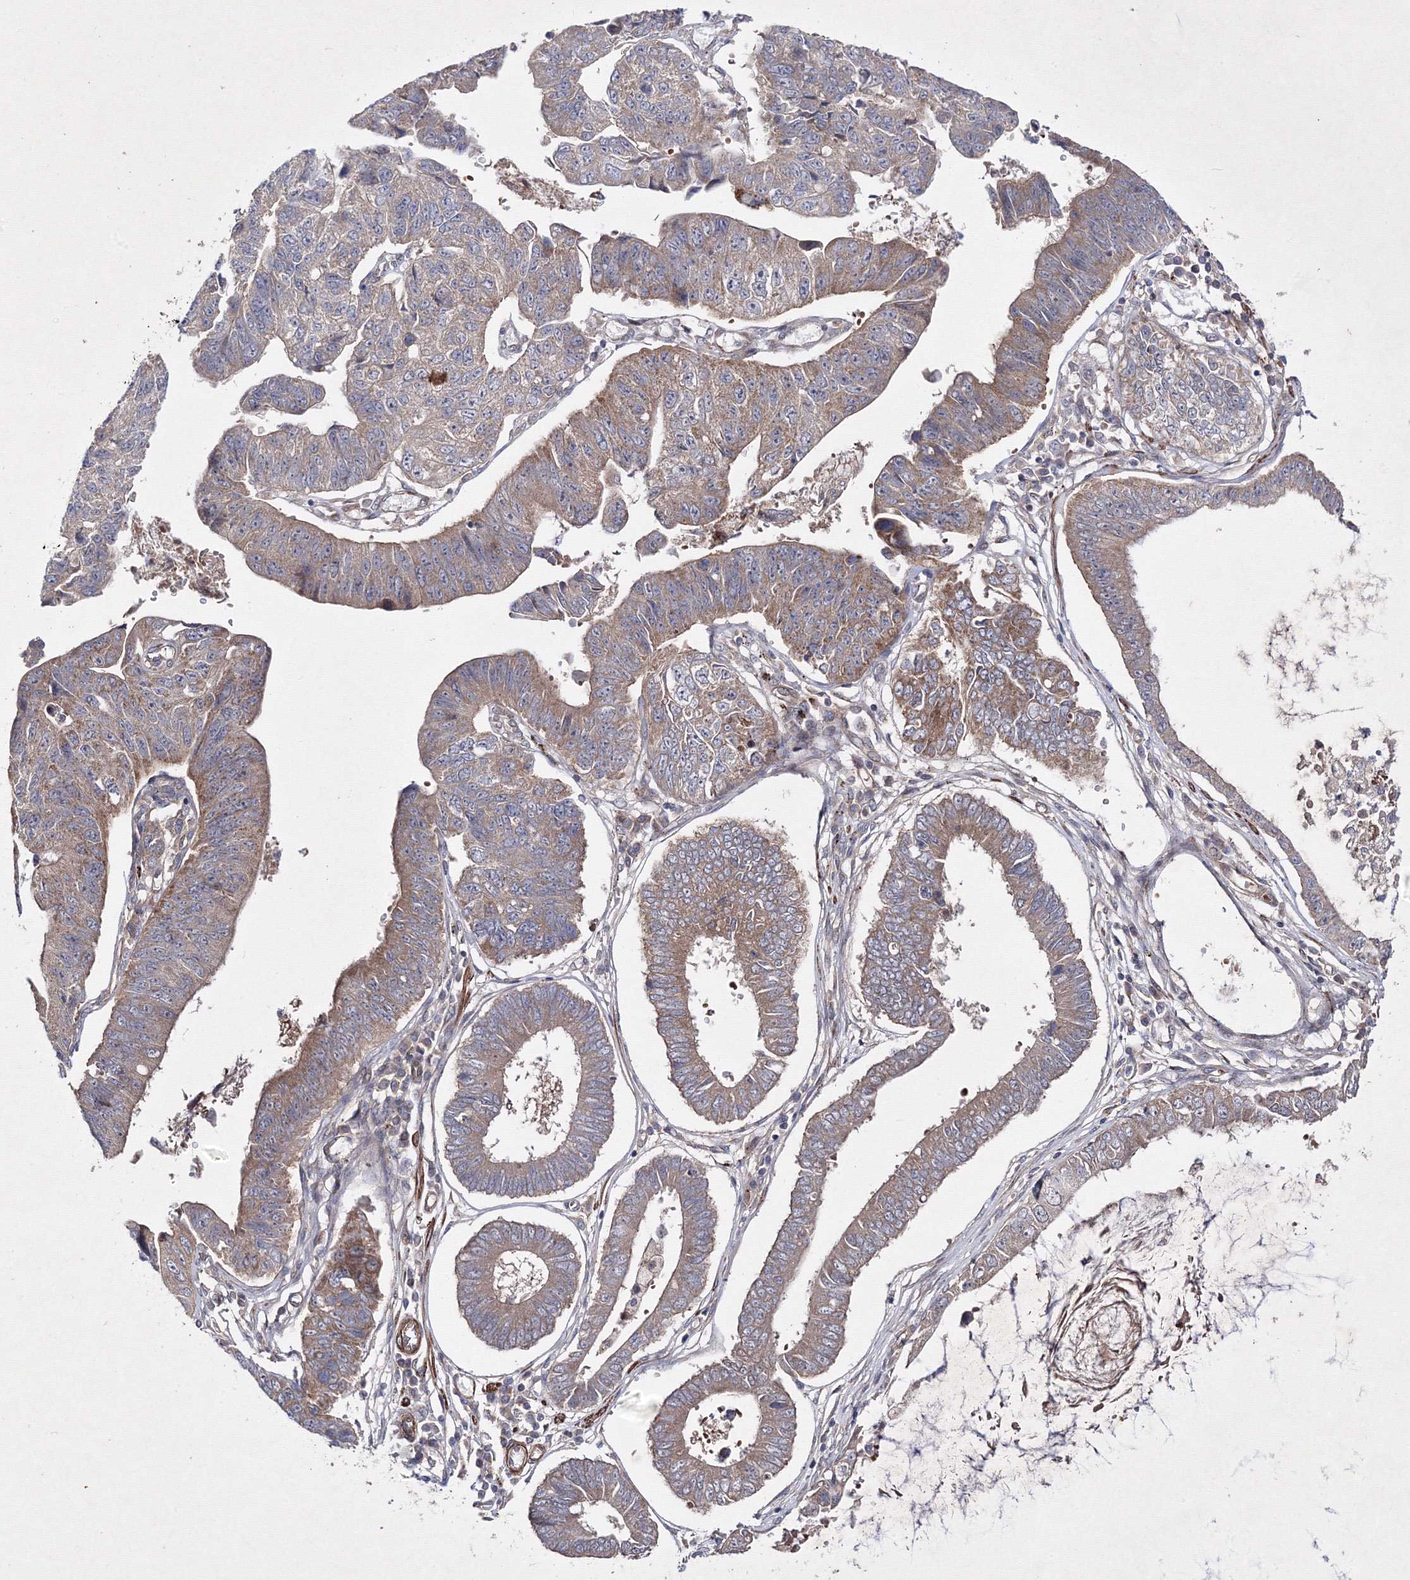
{"staining": {"intensity": "moderate", "quantity": ">75%", "location": "cytoplasmic/membranous"}, "tissue": "stomach cancer", "cell_type": "Tumor cells", "image_type": "cancer", "snomed": [{"axis": "morphology", "description": "Adenocarcinoma, NOS"}, {"axis": "topography", "description": "Stomach"}], "caption": "Brown immunohistochemical staining in human stomach cancer (adenocarcinoma) demonstrates moderate cytoplasmic/membranous staining in about >75% of tumor cells. (DAB (3,3'-diaminobenzidine) IHC, brown staining for protein, blue staining for nuclei).", "gene": "GFM1", "patient": {"sex": "male", "age": 59}}